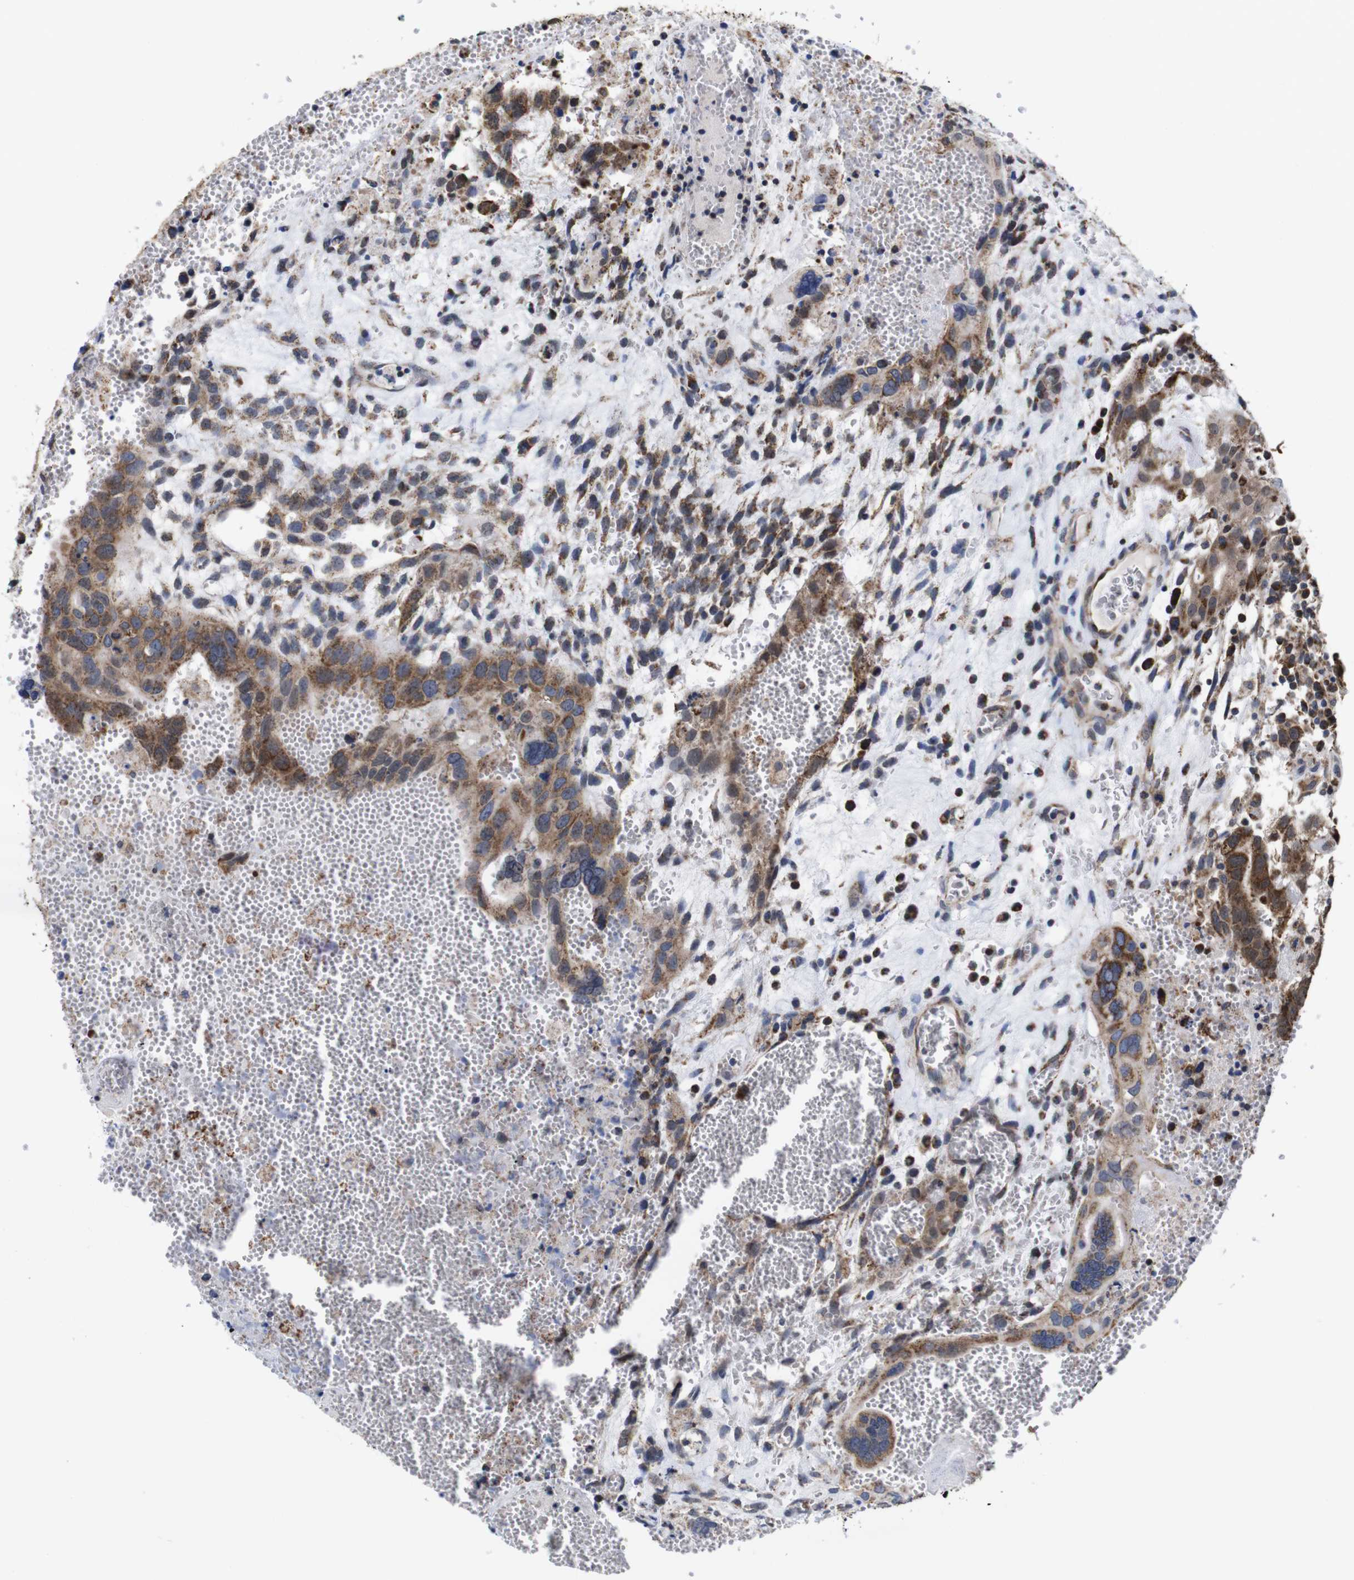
{"staining": {"intensity": "strong", "quantity": ">75%", "location": "cytoplasmic/membranous"}, "tissue": "testis cancer", "cell_type": "Tumor cells", "image_type": "cancer", "snomed": [{"axis": "morphology", "description": "Seminoma, NOS"}, {"axis": "morphology", "description": "Carcinoma, Embryonal, NOS"}, {"axis": "topography", "description": "Testis"}], "caption": "IHC of human testis embryonal carcinoma demonstrates high levels of strong cytoplasmic/membranous expression in about >75% of tumor cells.", "gene": "C17orf80", "patient": {"sex": "male", "age": 52}}